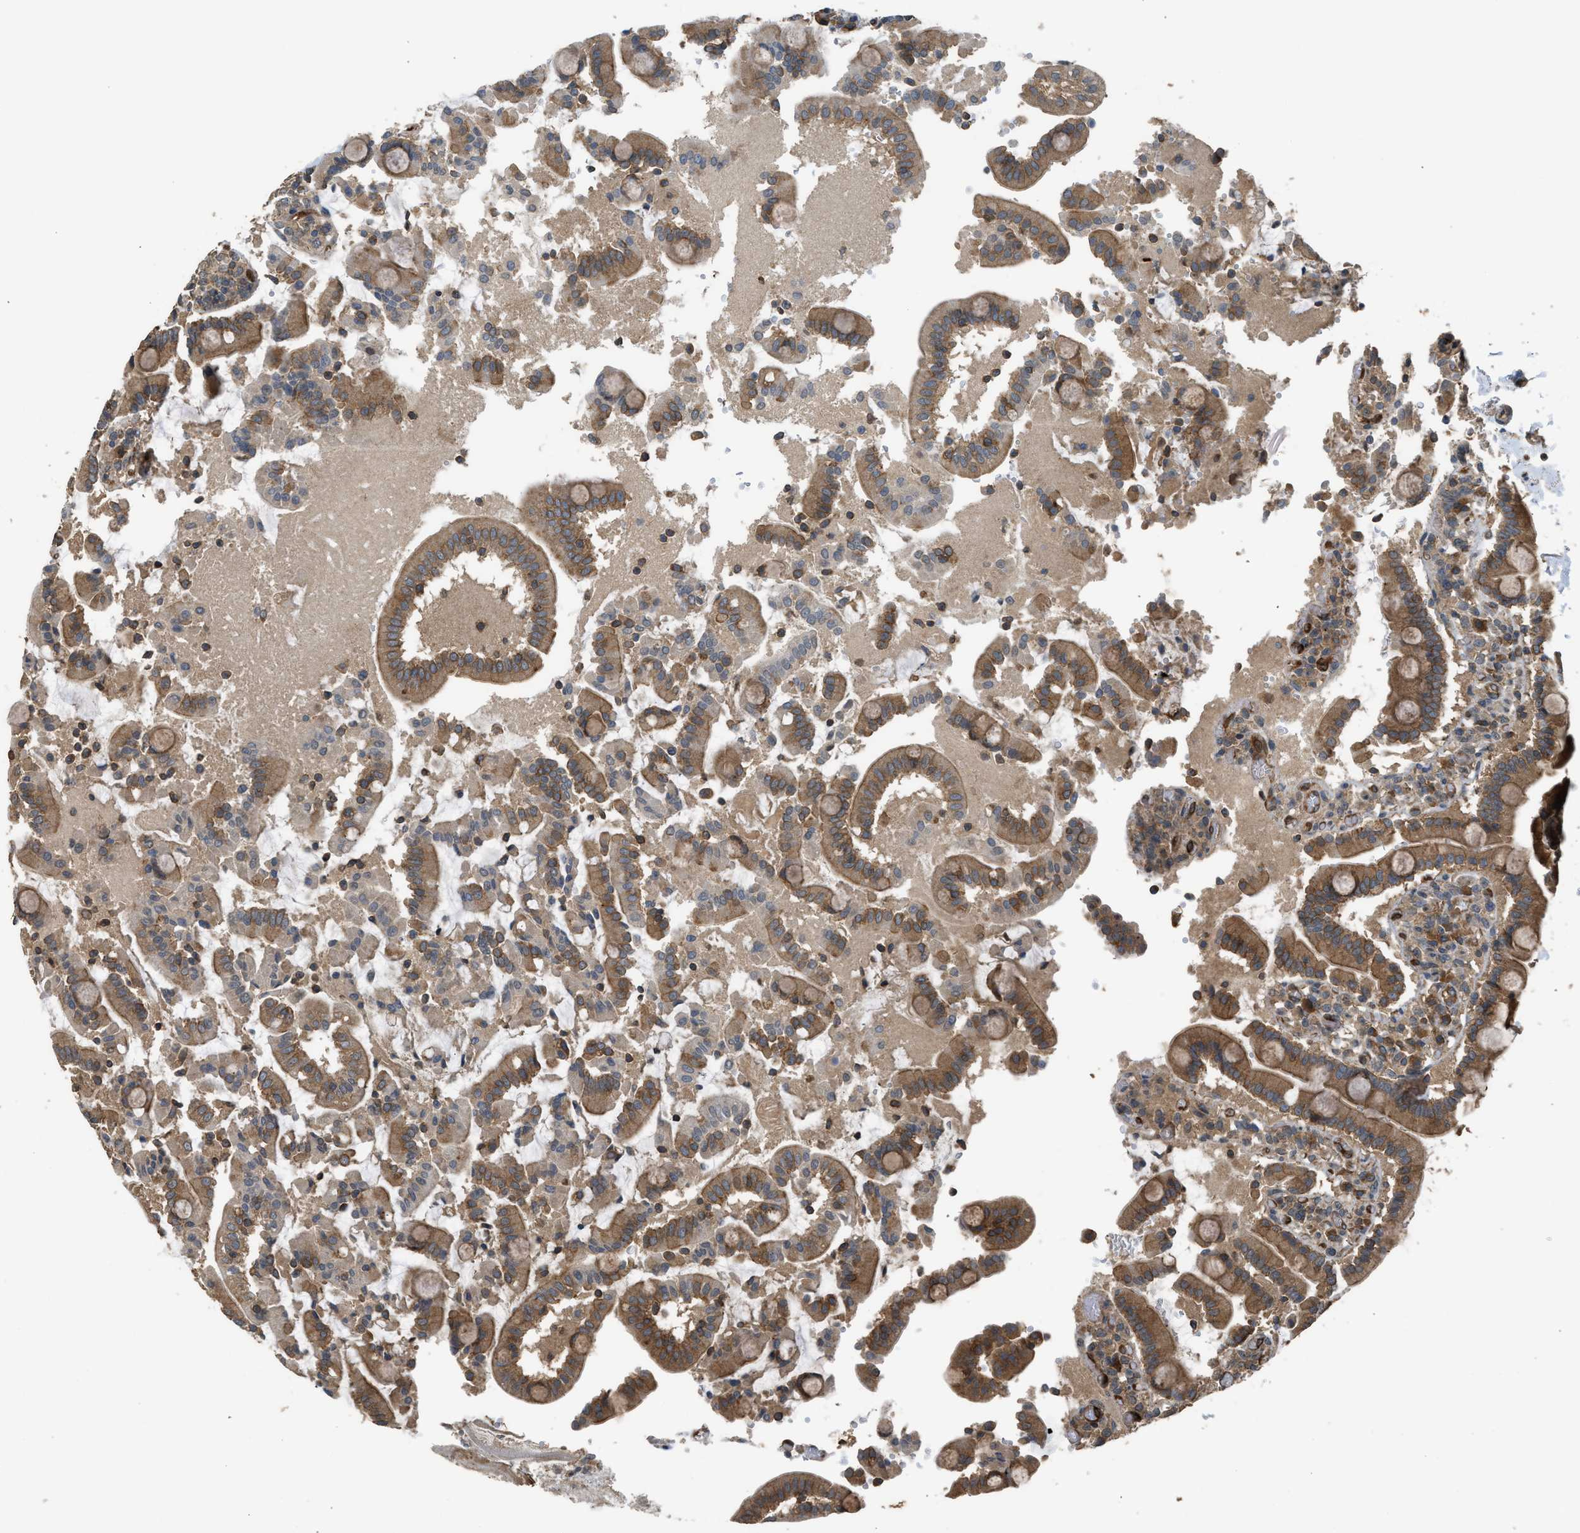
{"staining": {"intensity": "moderate", "quantity": ">75%", "location": "cytoplasmic/membranous"}, "tissue": "duodenum", "cell_type": "Glandular cells", "image_type": "normal", "snomed": [{"axis": "morphology", "description": "Normal tissue, NOS"}, {"axis": "topography", "description": "Small intestine, NOS"}], "caption": "Immunohistochemistry (IHC) of unremarkable duodenum demonstrates medium levels of moderate cytoplasmic/membranous expression in approximately >75% of glandular cells. Immunohistochemistry (IHC) stains the protein of interest in brown and the nuclei are stained blue.", "gene": "HIP1R", "patient": {"sex": "female", "age": 71}}